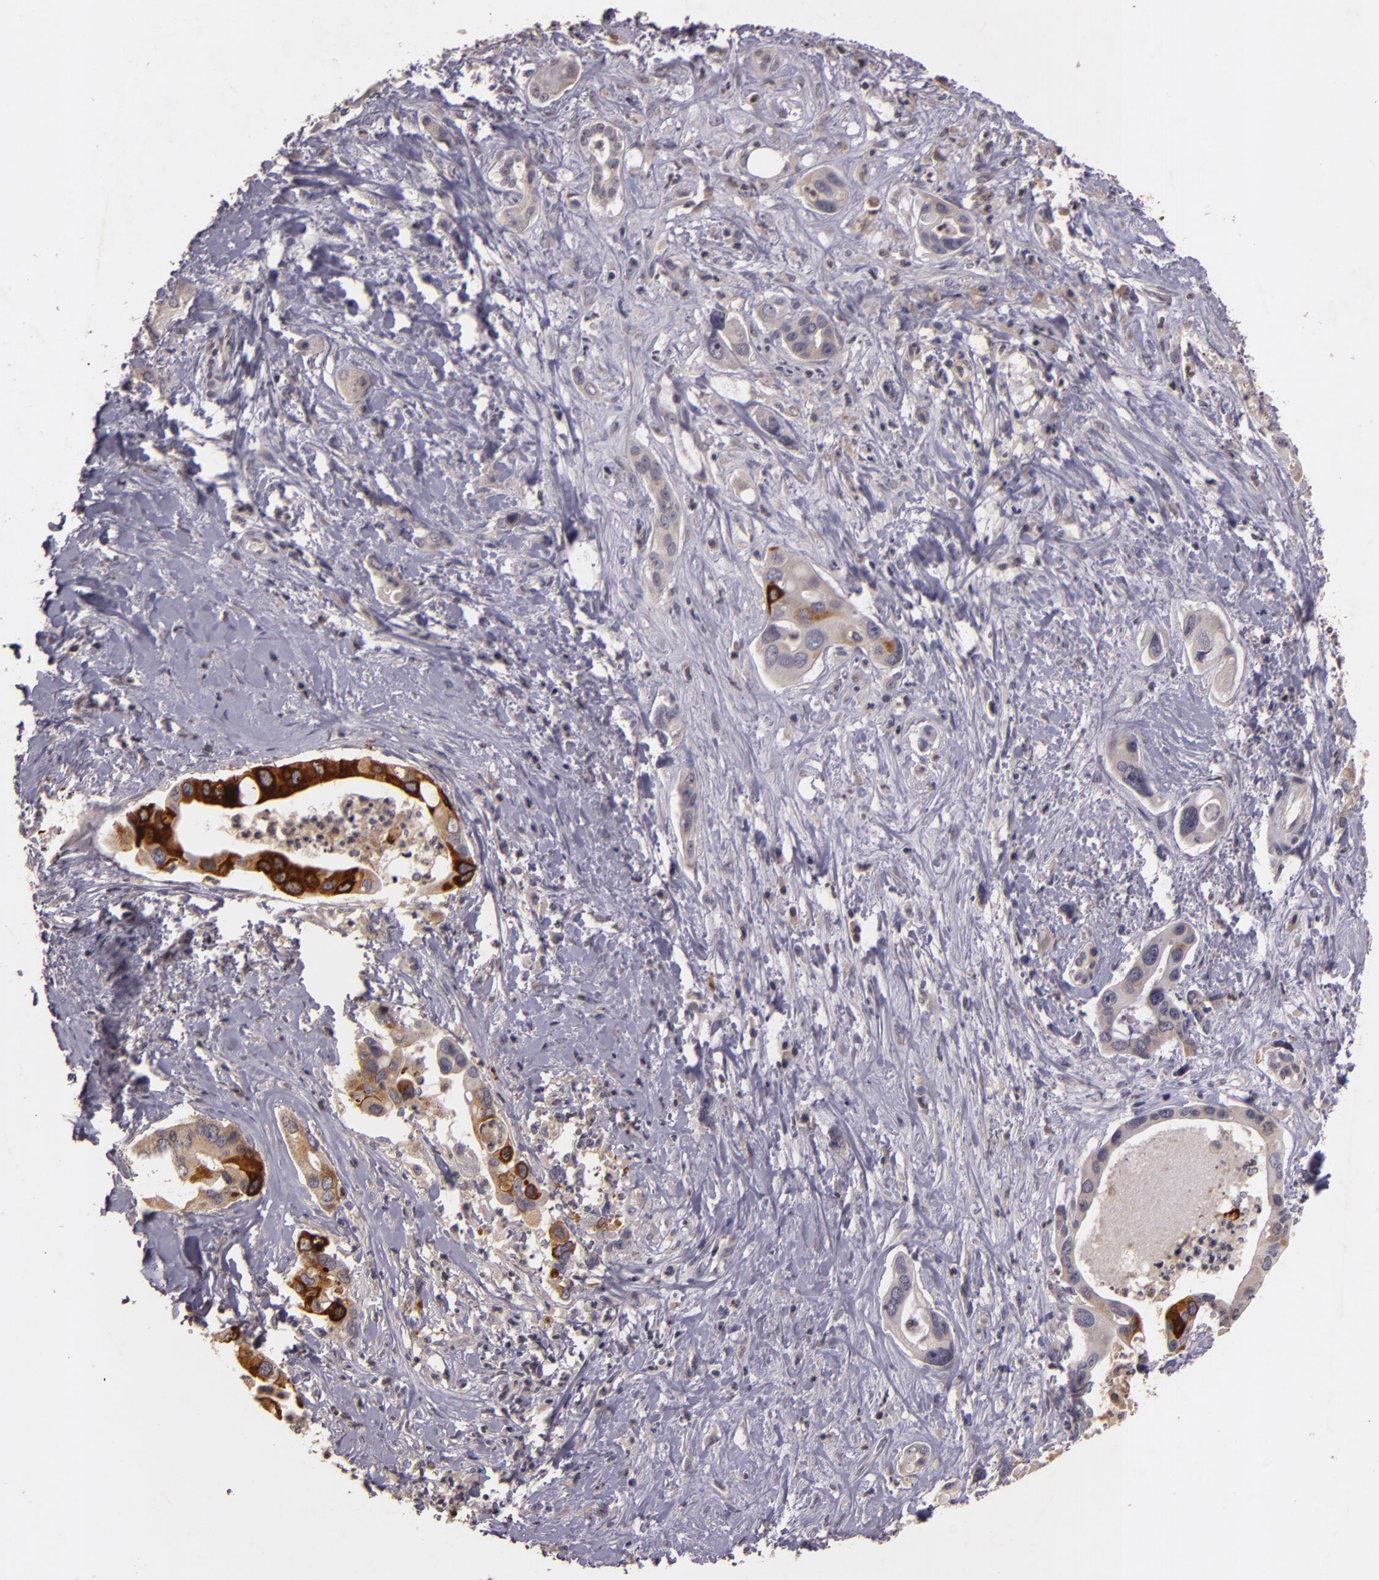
{"staining": {"intensity": "strong", "quantity": "25%-75%", "location": "cytoplasmic/membranous"}, "tissue": "liver cancer", "cell_type": "Tumor cells", "image_type": "cancer", "snomed": [{"axis": "morphology", "description": "Cholangiocarcinoma"}, {"axis": "topography", "description": "Liver"}], "caption": "Protein expression by immunohistochemistry exhibits strong cytoplasmic/membranous expression in about 25%-75% of tumor cells in liver cancer (cholangiocarcinoma). The staining is performed using DAB (3,3'-diaminobenzidine) brown chromogen to label protein expression. The nuclei are counter-stained blue using hematoxylin.", "gene": "TFF1", "patient": {"sex": "female", "age": 65}}